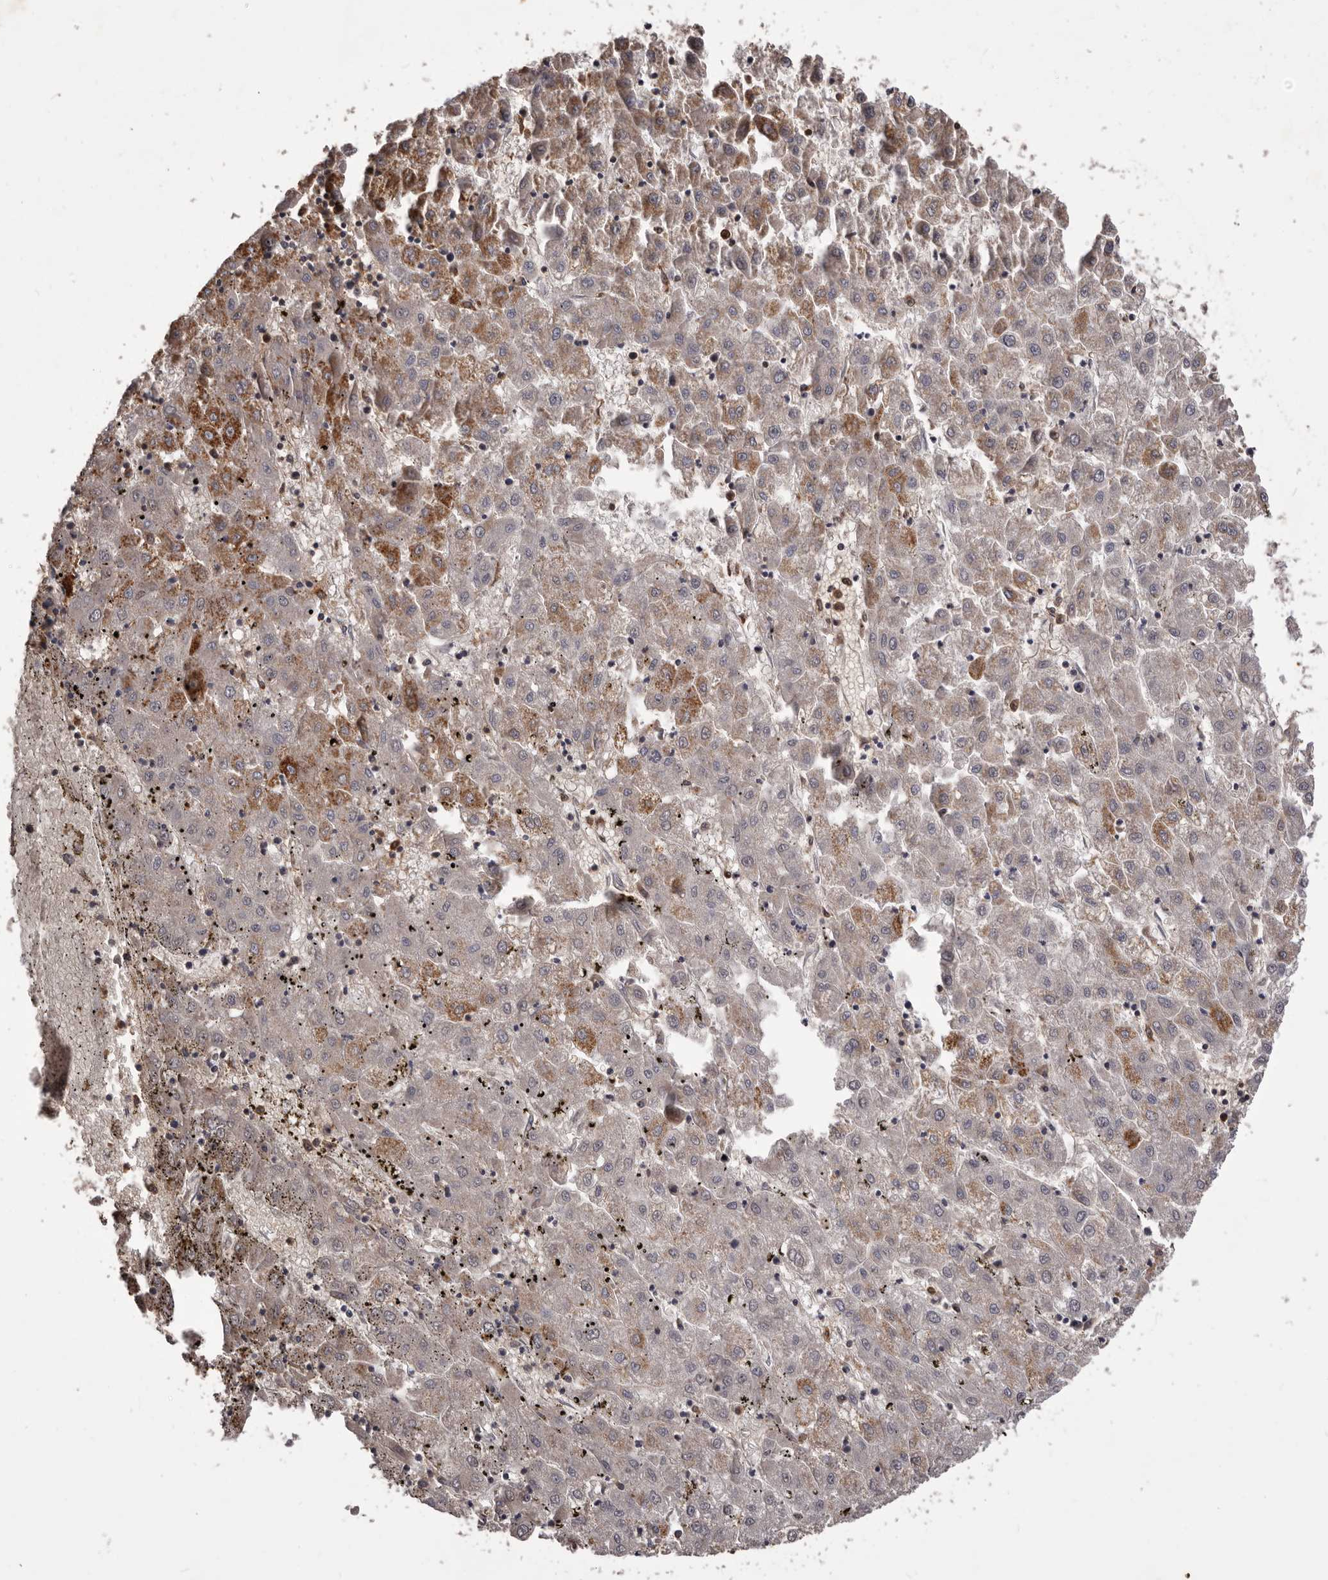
{"staining": {"intensity": "moderate", "quantity": "25%-75%", "location": "cytoplasmic/membranous"}, "tissue": "liver cancer", "cell_type": "Tumor cells", "image_type": "cancer", "snomed": [{"axis": "morphology", "description": "Carcinoma, Hepatocellular, NOS"}, {"axis": "topography", "description": "Liver"}], "caption": "This histopathology image exhibits liver hepatocellular carcinoma stained with immunohistochemistry (IHC) to label a protein in brown. The cytoplasmic/membranous of tumor cells show moderate positivity for the protein. Nuclei are counter-stained blue.", "gene": "GLIPR2", "patient": {"sex": "male", "age": 72}}